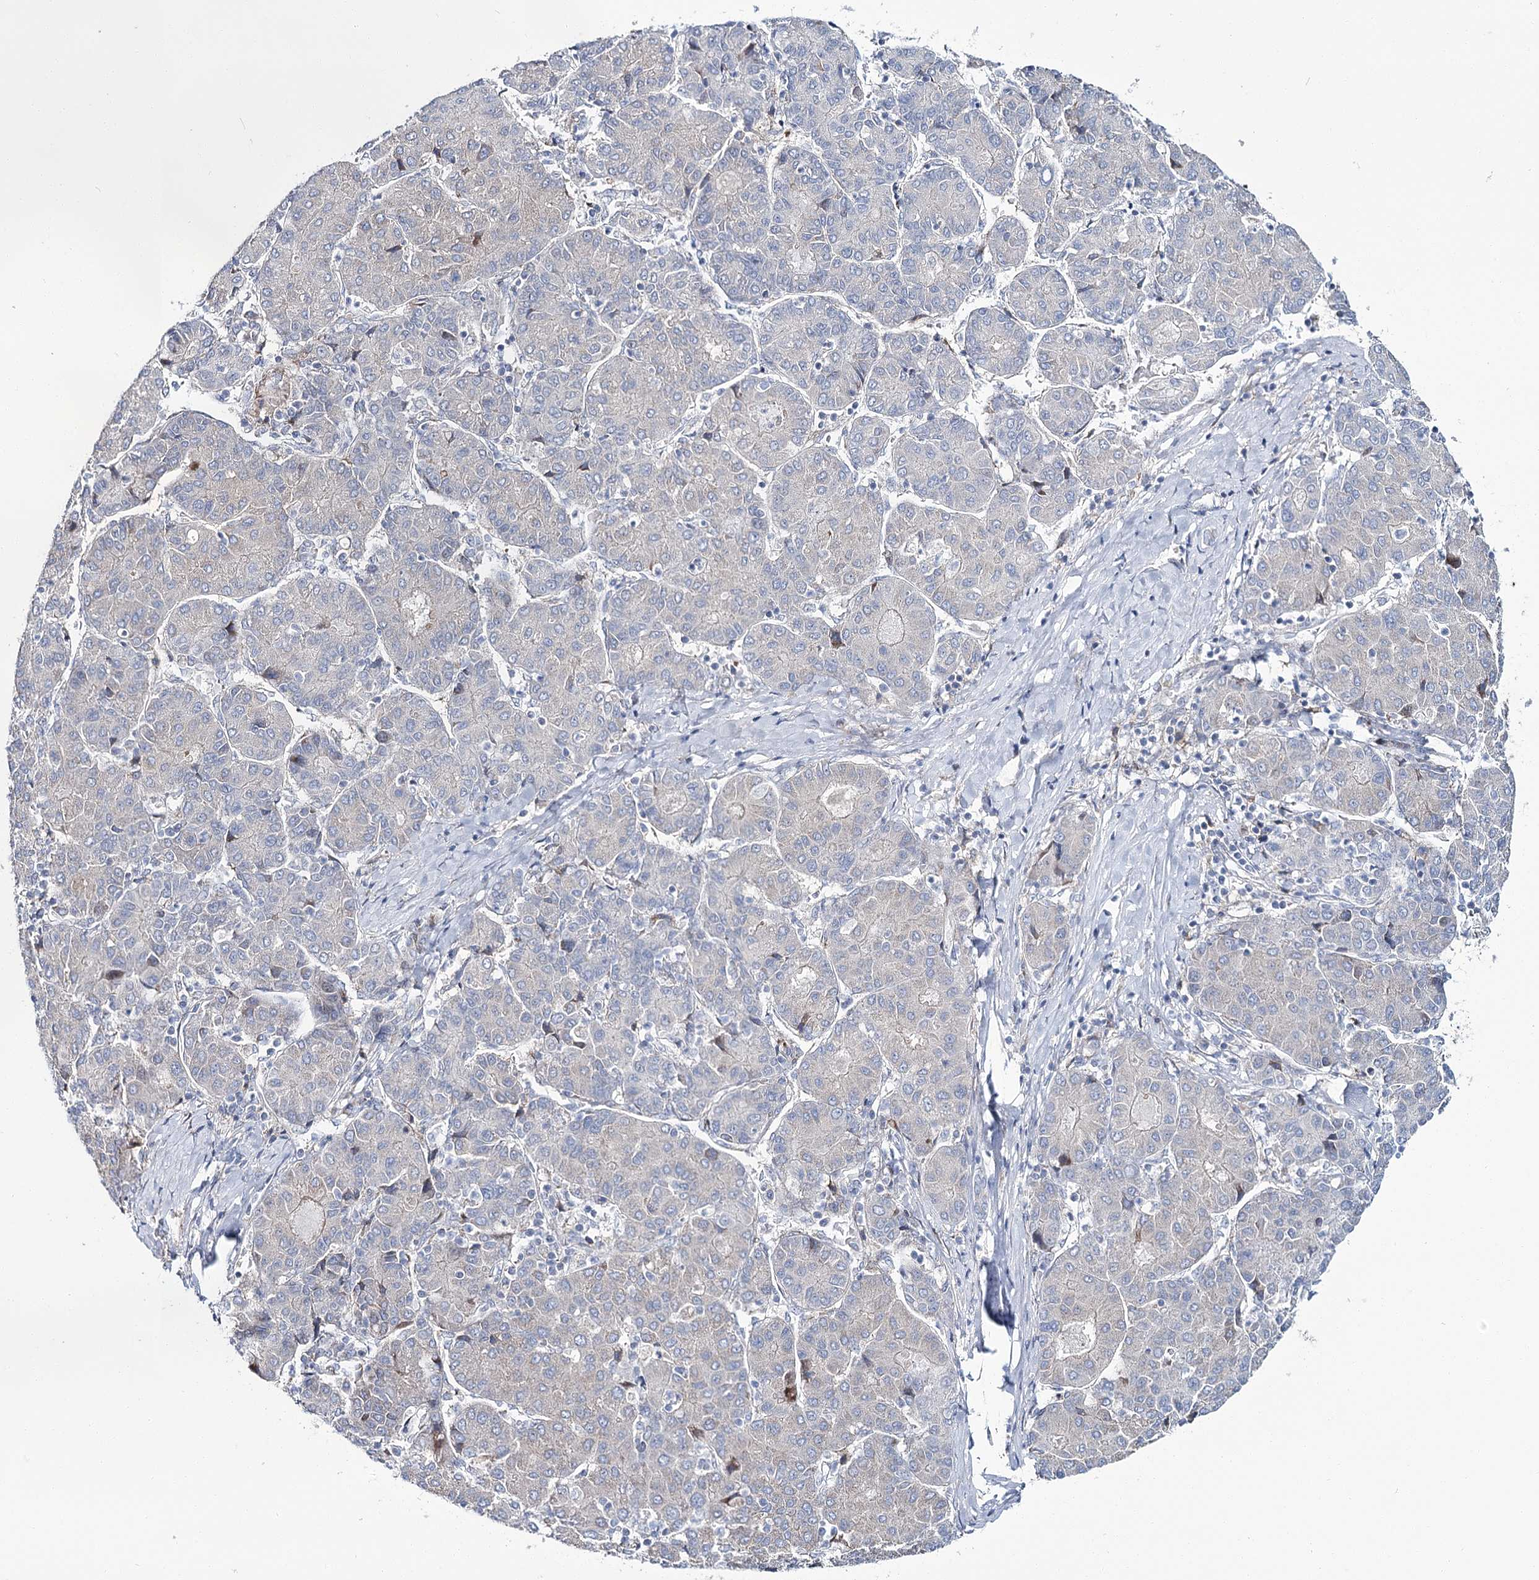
{"staining": {"intensity": "negative", "quantity": "none", "location": "none"}, "tissue": "liver cancer", "cell_type": "Tumor cells", "image_type": "cancer", "snomed": [{"axis": "morphology", "description": "Carcinoma, Hepatocellular, NOS"}, {"axis": "topography", "description": "Liver"}], "caption": "Micrograph shows no protein positivity in tumor cells of liver hepatocellular carcinoma tissue.", "gene": "CPLANE1", "patient": {"sex": "male", "age": 65}}